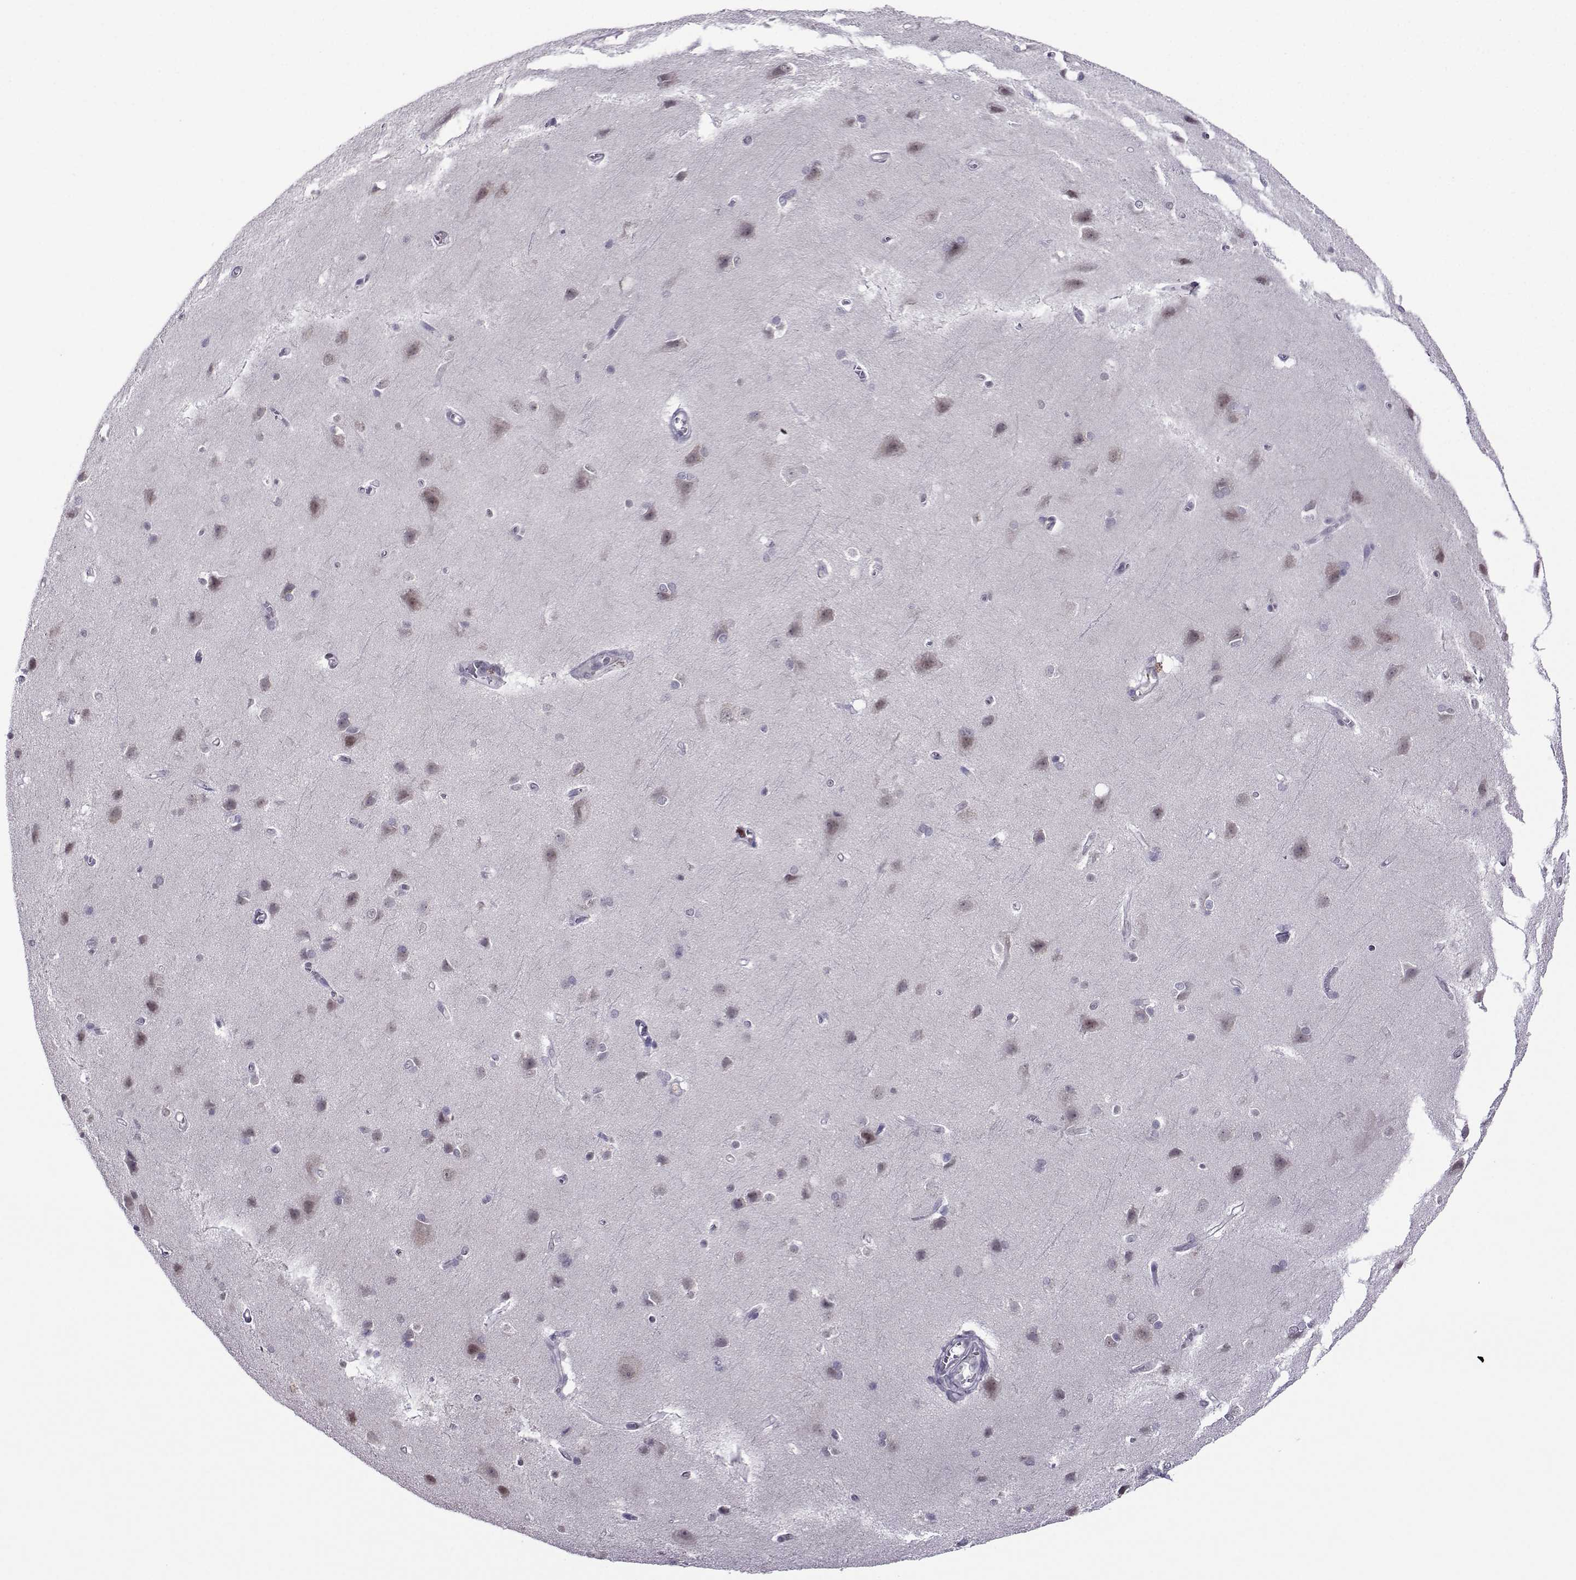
{"staining": {"intensity": "negative", "quantity": "none", "location": "none"}, "tissue": "cerebral cortex", "cell_type": "Endothelial cells", "image_type": "normal", "snomed": [{"axis": "morphology", "description": "Normal tissue, NOS"}, {"axis": "topography", "description": "Cerebral cortex"}], "caption": "This is a histopathology image of immunohistochemistry staining of normal cerebral cortex, which shows no positivity in endothelial cells. (Brightfield microscopy of DAB (3,3'-diaminobenzidine) immunohistochemistry (IHC) at high magnification).", "gene": "DDX20", "patient": {"sex": "male", "age": 37}}